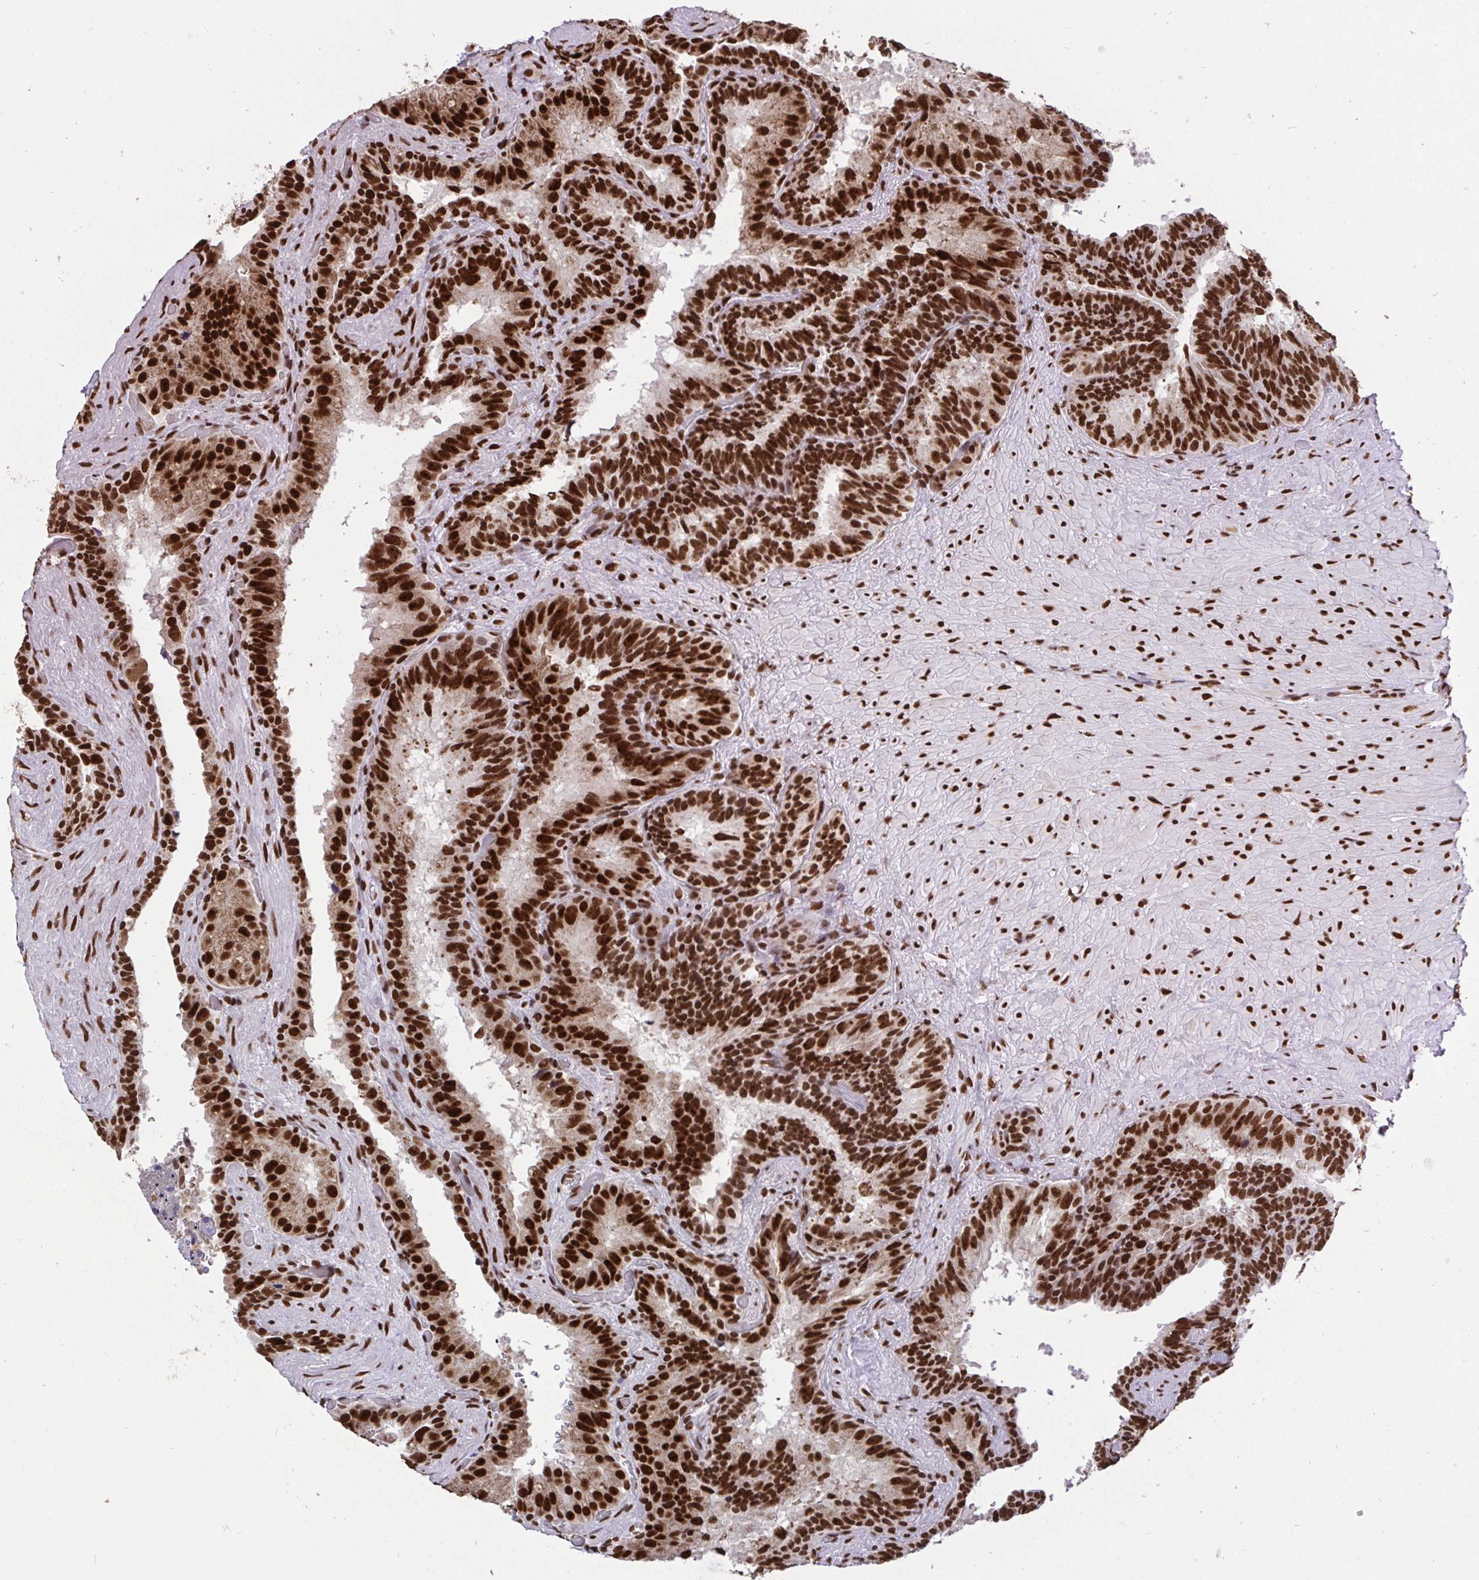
{"staining": {"intensity": "strong", "quantity": ">75%", "location": "nuclear"}, "tissue": "seminal vesicle", "cell_type": "Glandular cells", "image_type": "normal", "snomed": [{"axis": "morphology", "description": "Normal tissue, NOS"}, {"axis": "topography", "description": "Seminal veicle"}], "caption": "Protein expression by IHC reveals strong nuclear expression in about >75% of glandular cells in benign seminal vesicle.", "gene": "ENSG00000268083", "patient": {"sex": "male", "age": 60}}